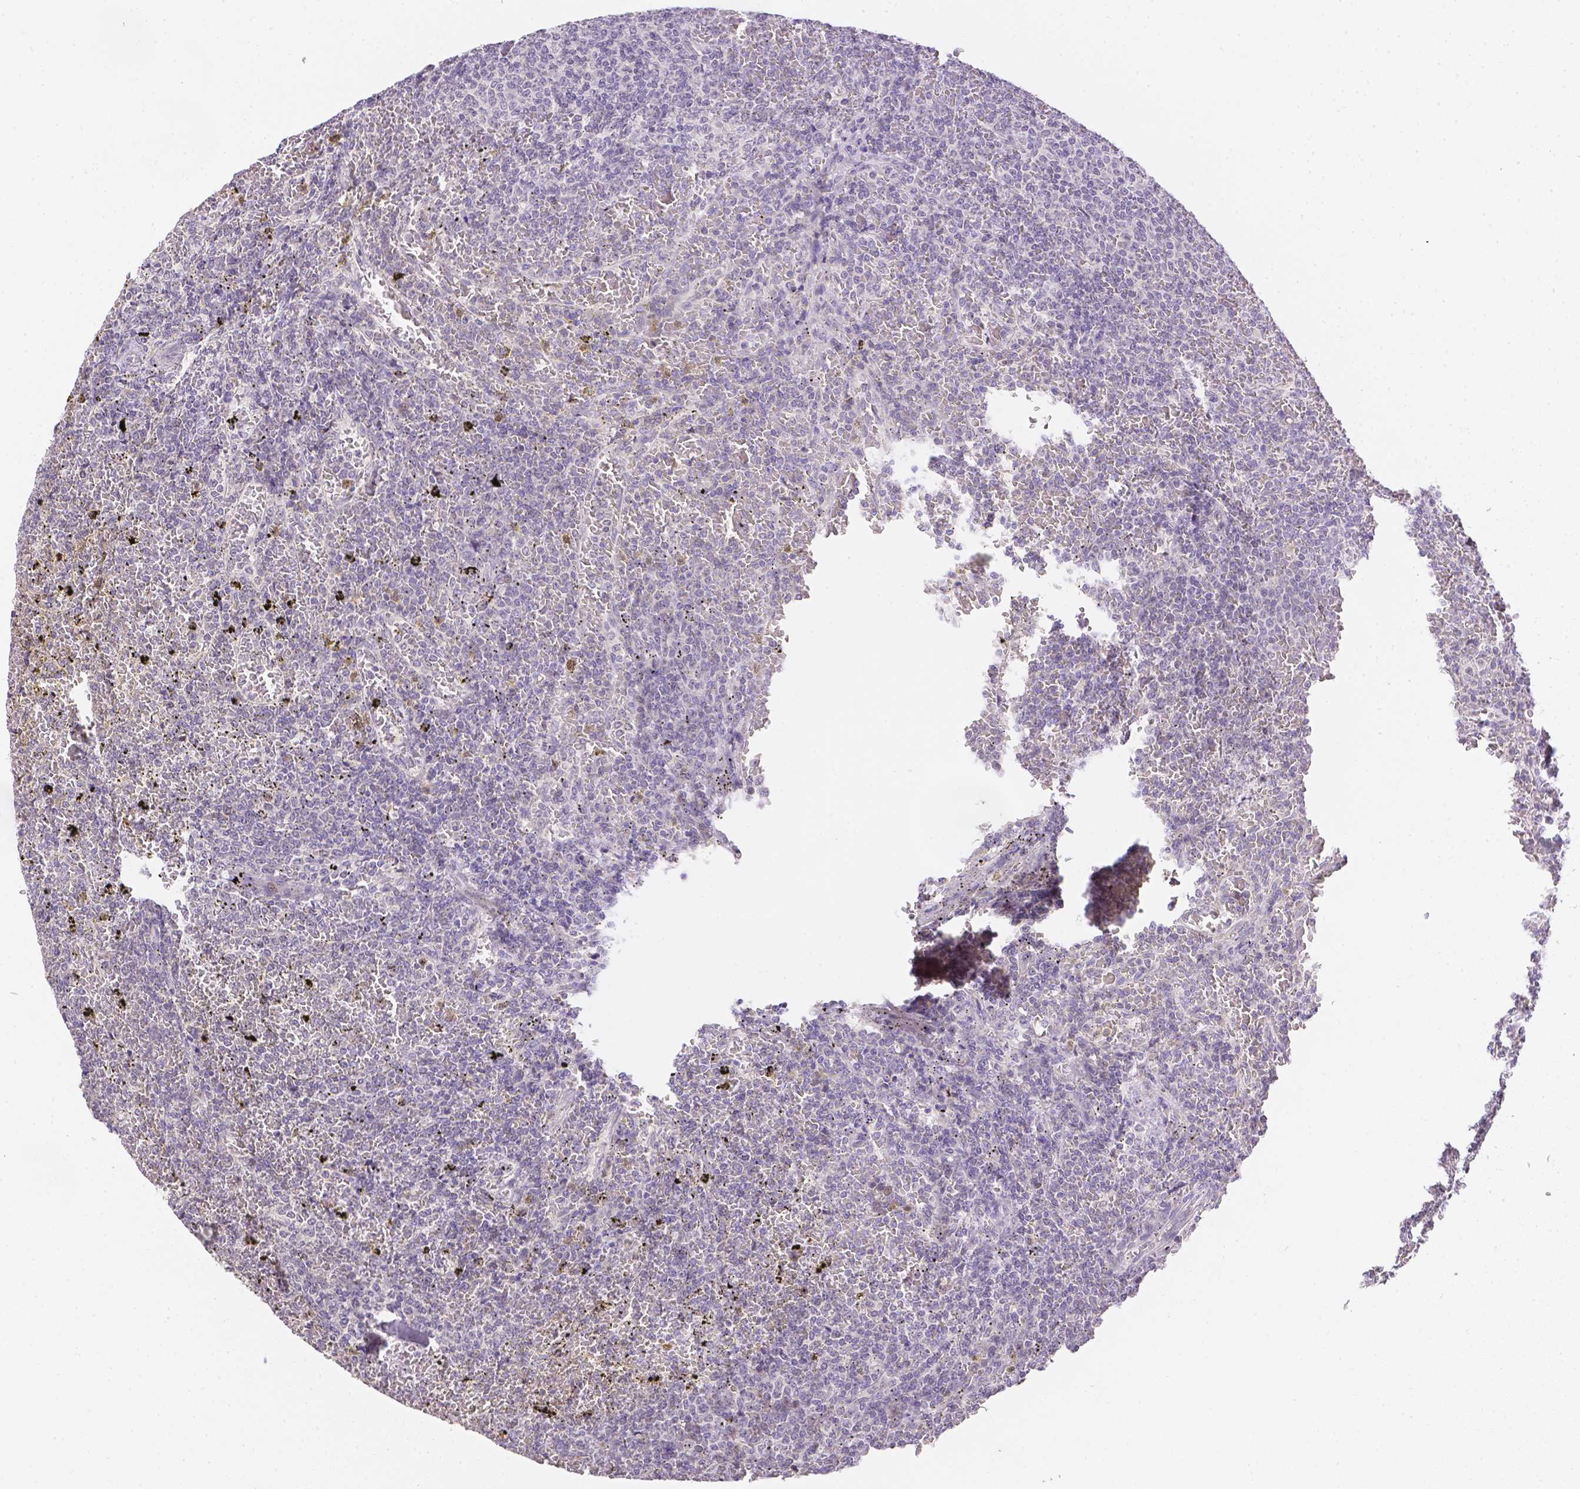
{"staining": {"intensity": "negative", "quantity": "none", "location": "none"}, "tissue": "lymphoma", "cell_type": "Tumor cells", "image_type": "cancer", "snomed": [{"axis": "morphology", "description": "Malignant lymphoma, non-Hodgkin's type, Low grade"}, {"axis": "topography", "description": "Spleen"}], "caption": "IHC image of human low-grade malignant lymphoma, non-Hodgkin's type stained for a protein (brown), which reveals no staining in tumor cells.", "gene": "ZNF280B", "patient": {"sex": "female", "age": 77}}